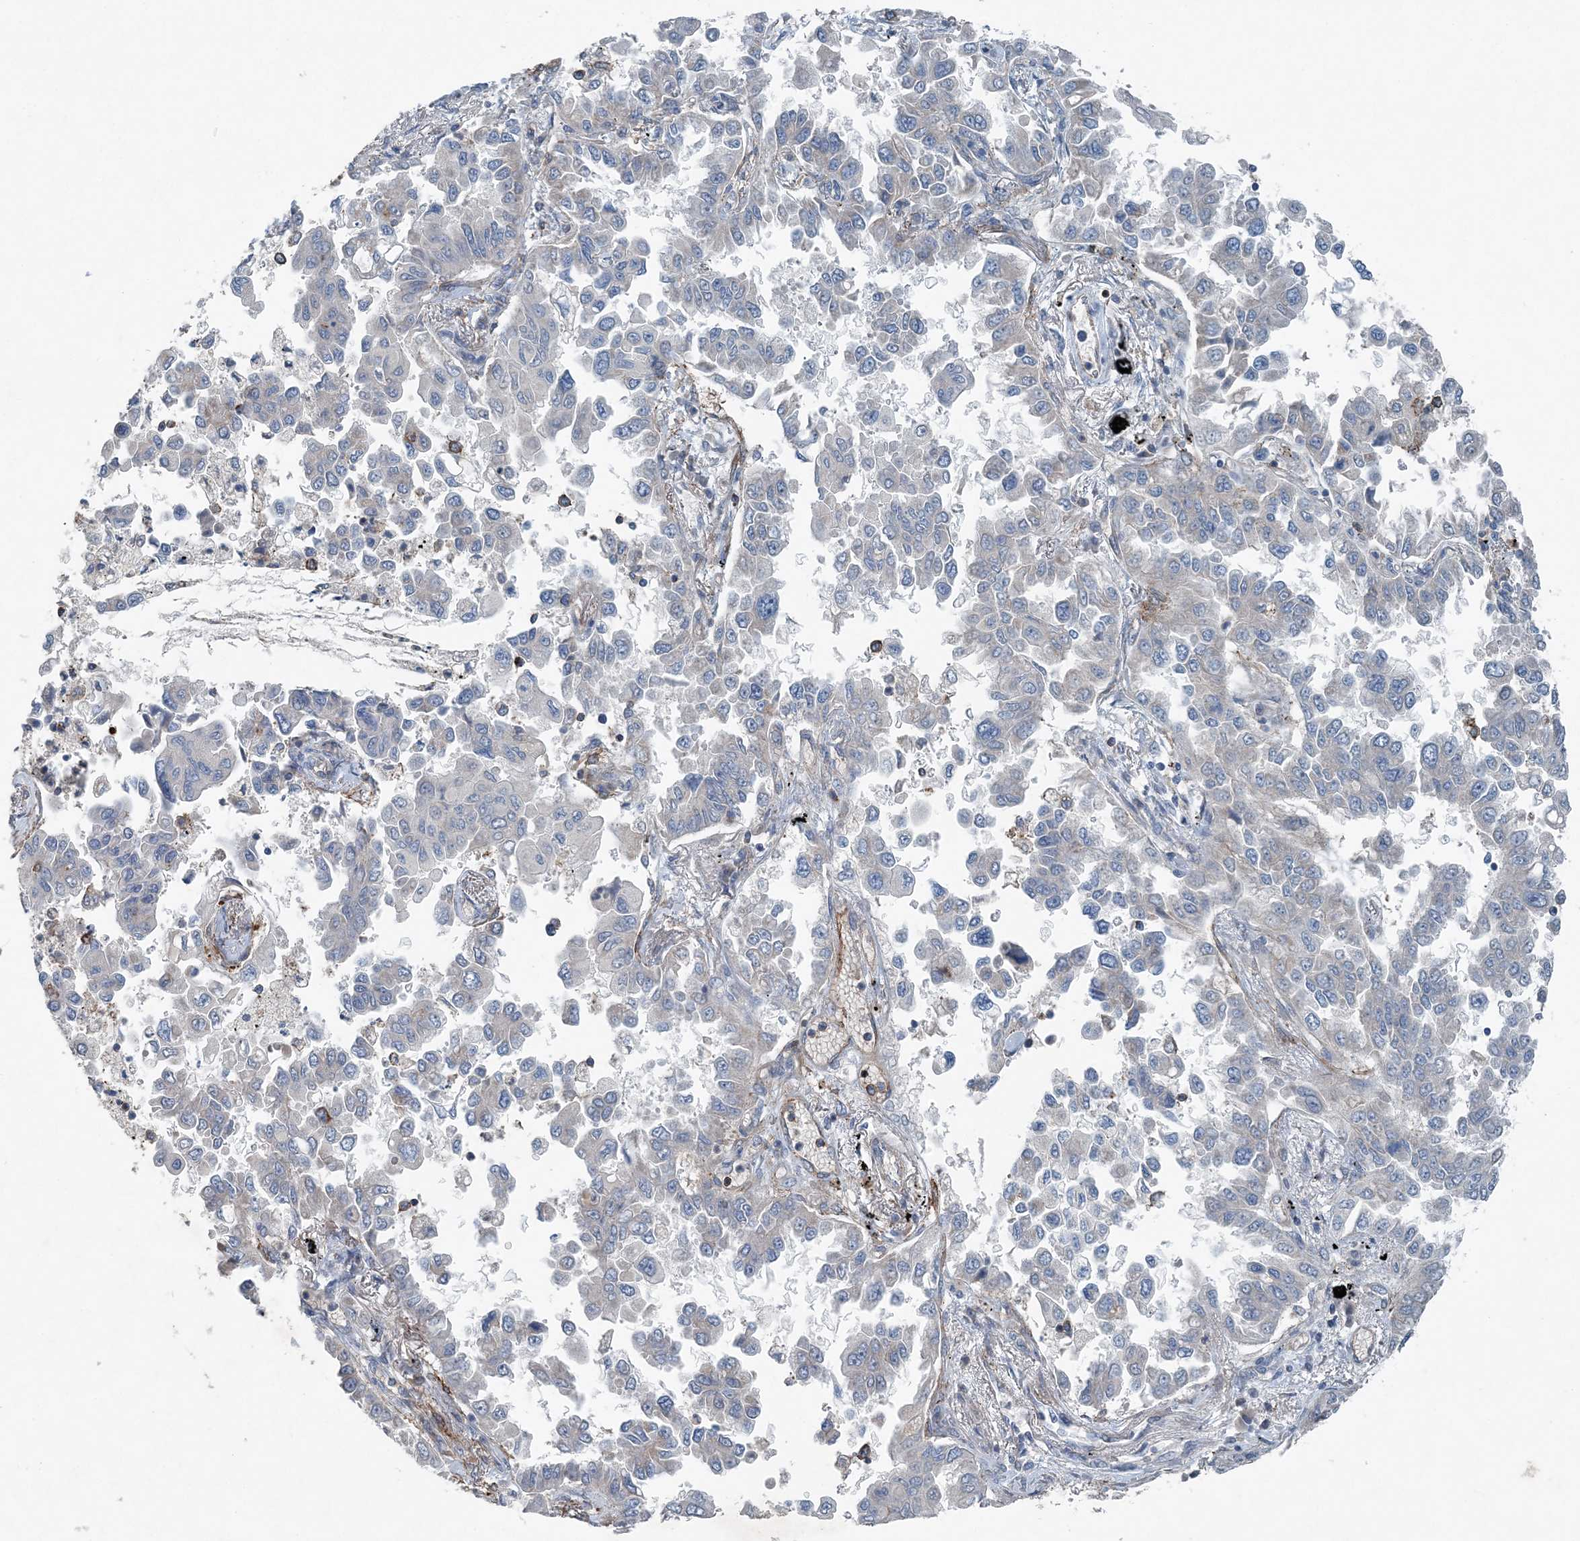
{"staining": {"intensity": "moderate", "quantity": "25%-75%", "location": "cytoplasmic/membranous"}, "tissue": "lung cancer", "cell_type": "Tumor cells", "image_type": "cancer", "snomed": [{"axis": "morphology", "description": "Adenocarcinoma, NOS"}, {"axis": "topography", "description": "Lung"}], "caption": "Lung adenocarcinoma stained with a protein marker shows moderate staining in tumor cells.", "gene": "DGUOK", "patient": {"sex": "female", "age": 67}}